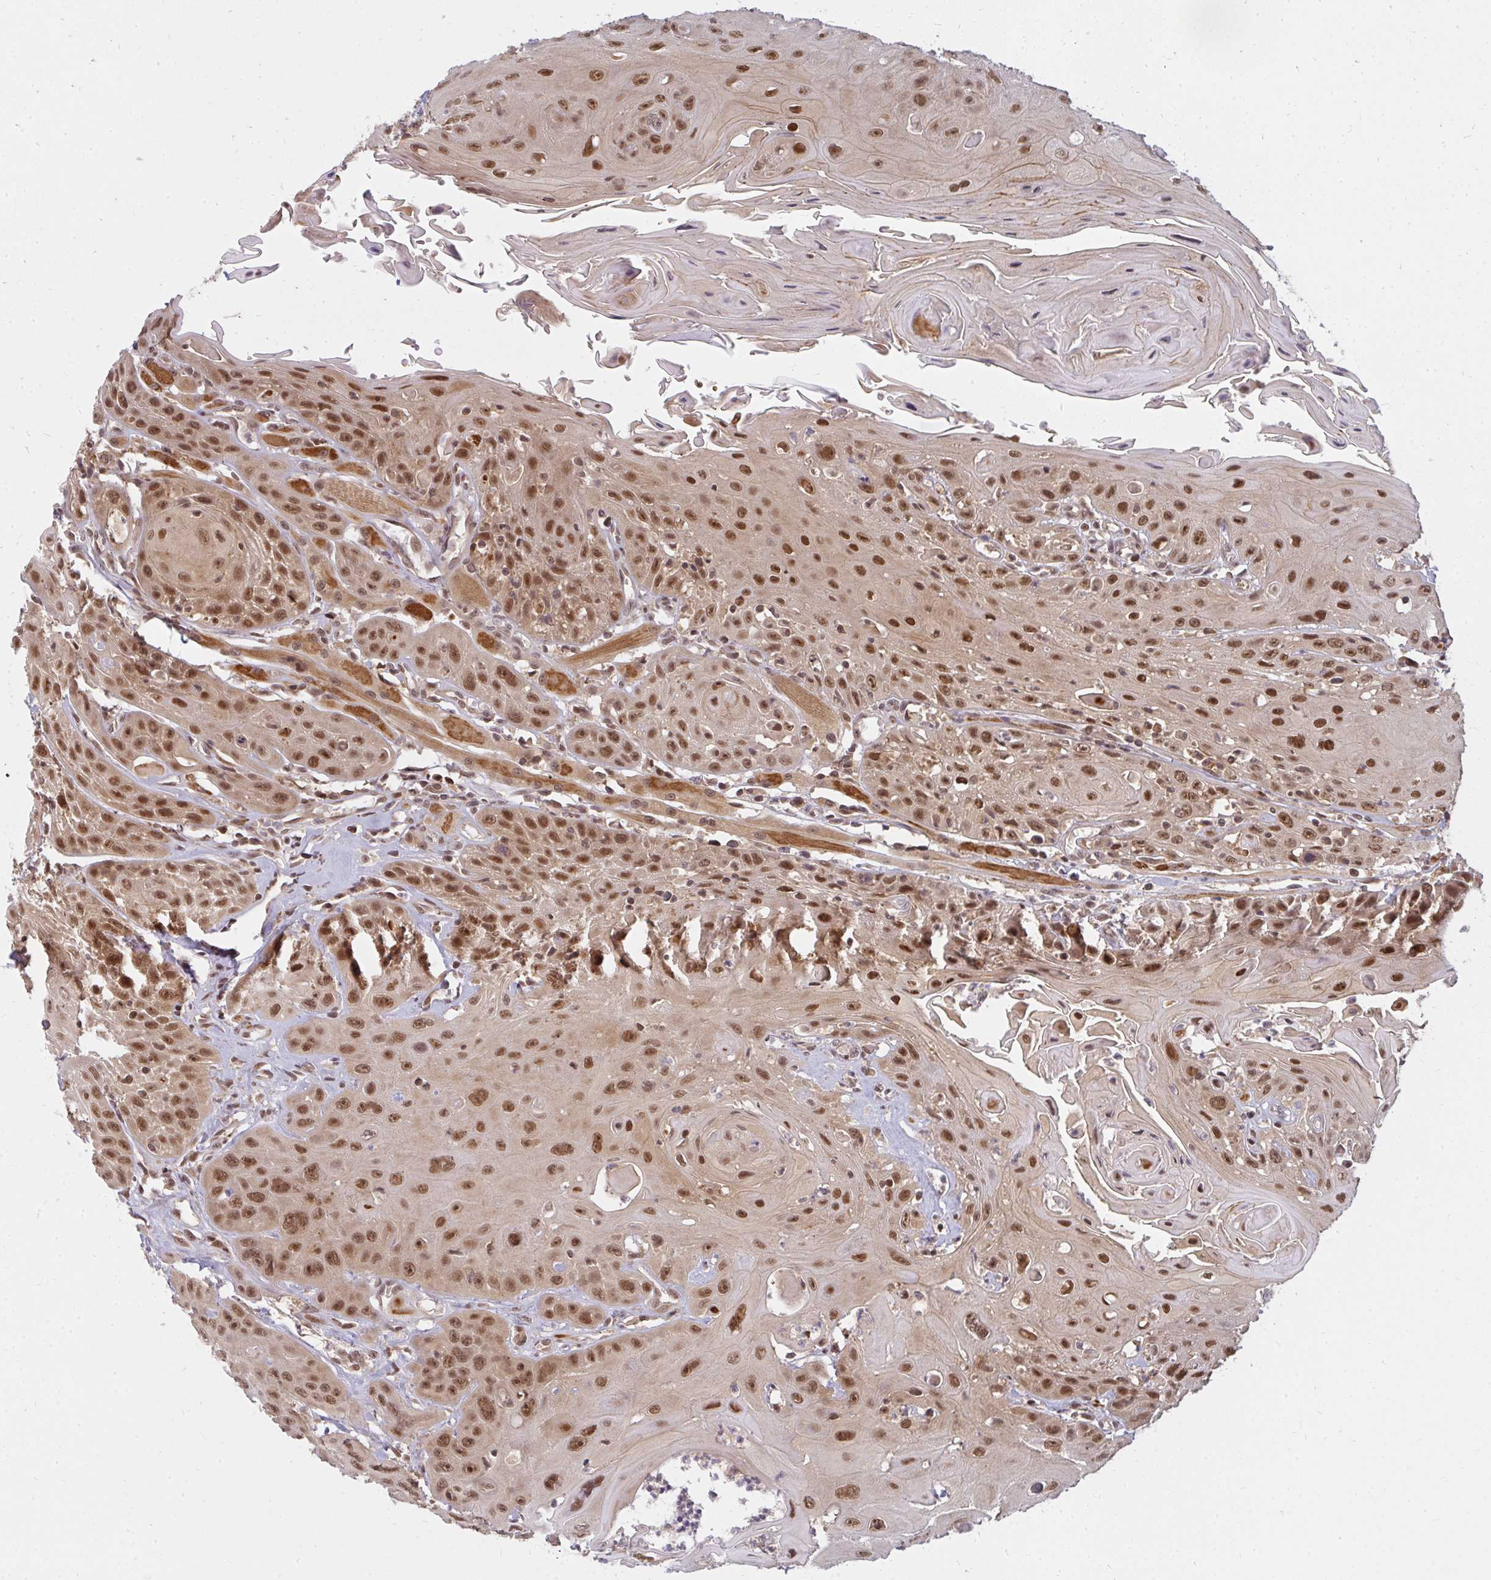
{"staining": {"intensity": "strong", "quantity": ">75%", "location": "nuclear"}, "tissue": "head and neck cancer", "cell_type": "Tumor cells", "image_type": "cancer", "snomed": [{"axis": "morphology", "description": "Squamous cell carcinoma, NOS"}, {"axis": "topography", "description": "Head-Neck"}], "caption": "This image displays head and neck cancer (squamous cell carcinoma) stained with immunohistochemistry to label a protein in brown. The nuclear of tumor cells show strong positivity for the protein. Nuclei are counter-stained blue.", "gene": "GTF3C6", "patient": {"sex": "female", "age": 59}}